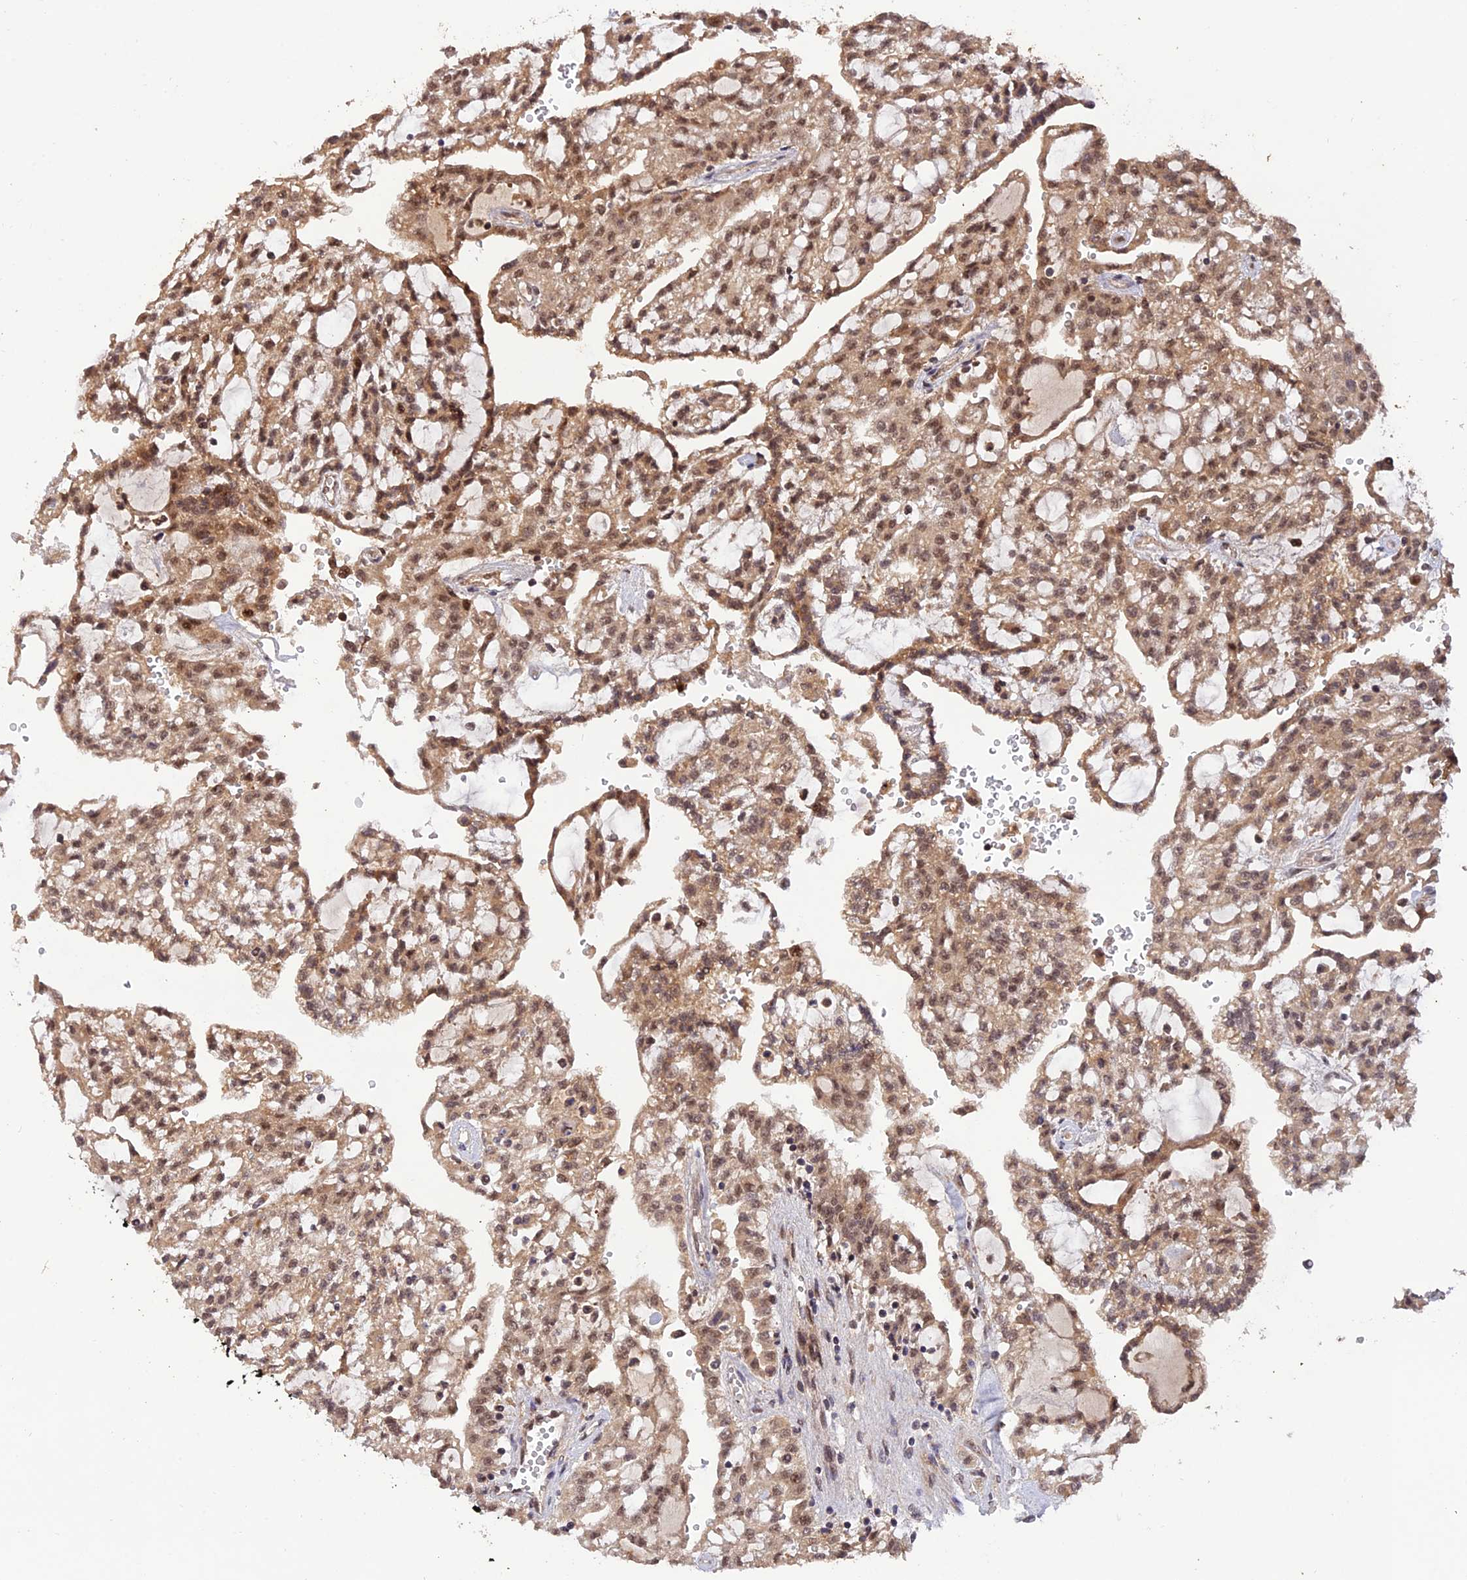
{"staining": {"intensity": "moderate", "quantity": ">75%", "location": "cytoplasmic/membranous,nuclear"}, "tissue": "renal cancer", "cell_type": "Tumor cells", "image_type": "cancer", "snomed": [{"axis": "morphology", "description": "Adenocarcinoma, NOS"}, {"axis": "topography", "description": "Kidney"}], "caption": "Protein expression analysis of renal adenocarcinoma displays moderate cytoplasmic/membranous and nuclear expression in about >75% of tumor cells.", "gene": "REV1", "patient": {"sex": "male", "age": 63}}